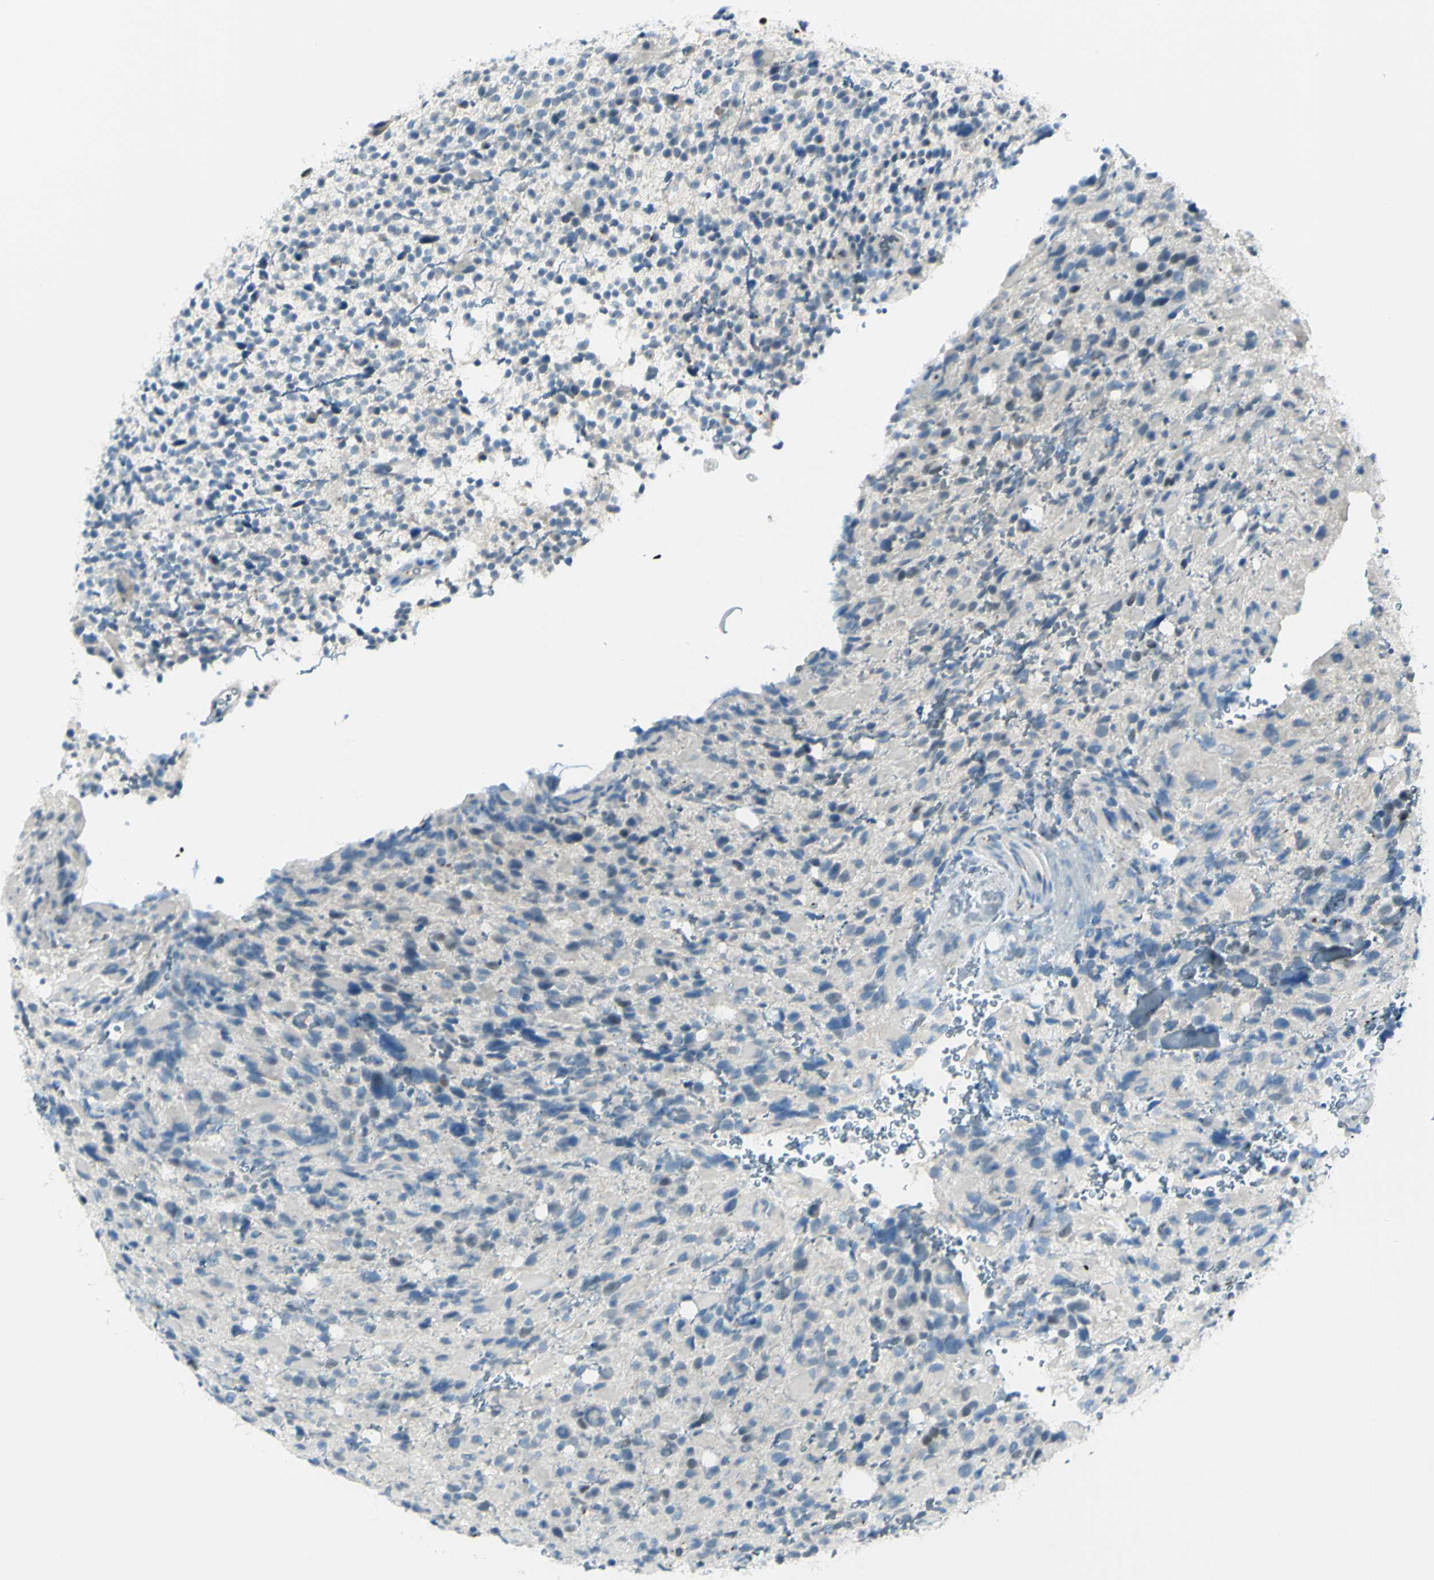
{"staining": {"intensity": "negative", "quantity": "none", "location": "none"}, "tissue": "glioma", "cell_type": "Tumor cells", "image_type": "cancer", "snomed": [{"axis": "morphology", "description": "Glioma, malignant, High grade"}, {"axis": "topography", "description": "Brain"}], "caption": "IHC of high-grade glioma (malignant) reveals no positivity in tumor cells.", "gene": "B4GALT1", "patient": {"sex": "male", "age": 48}}